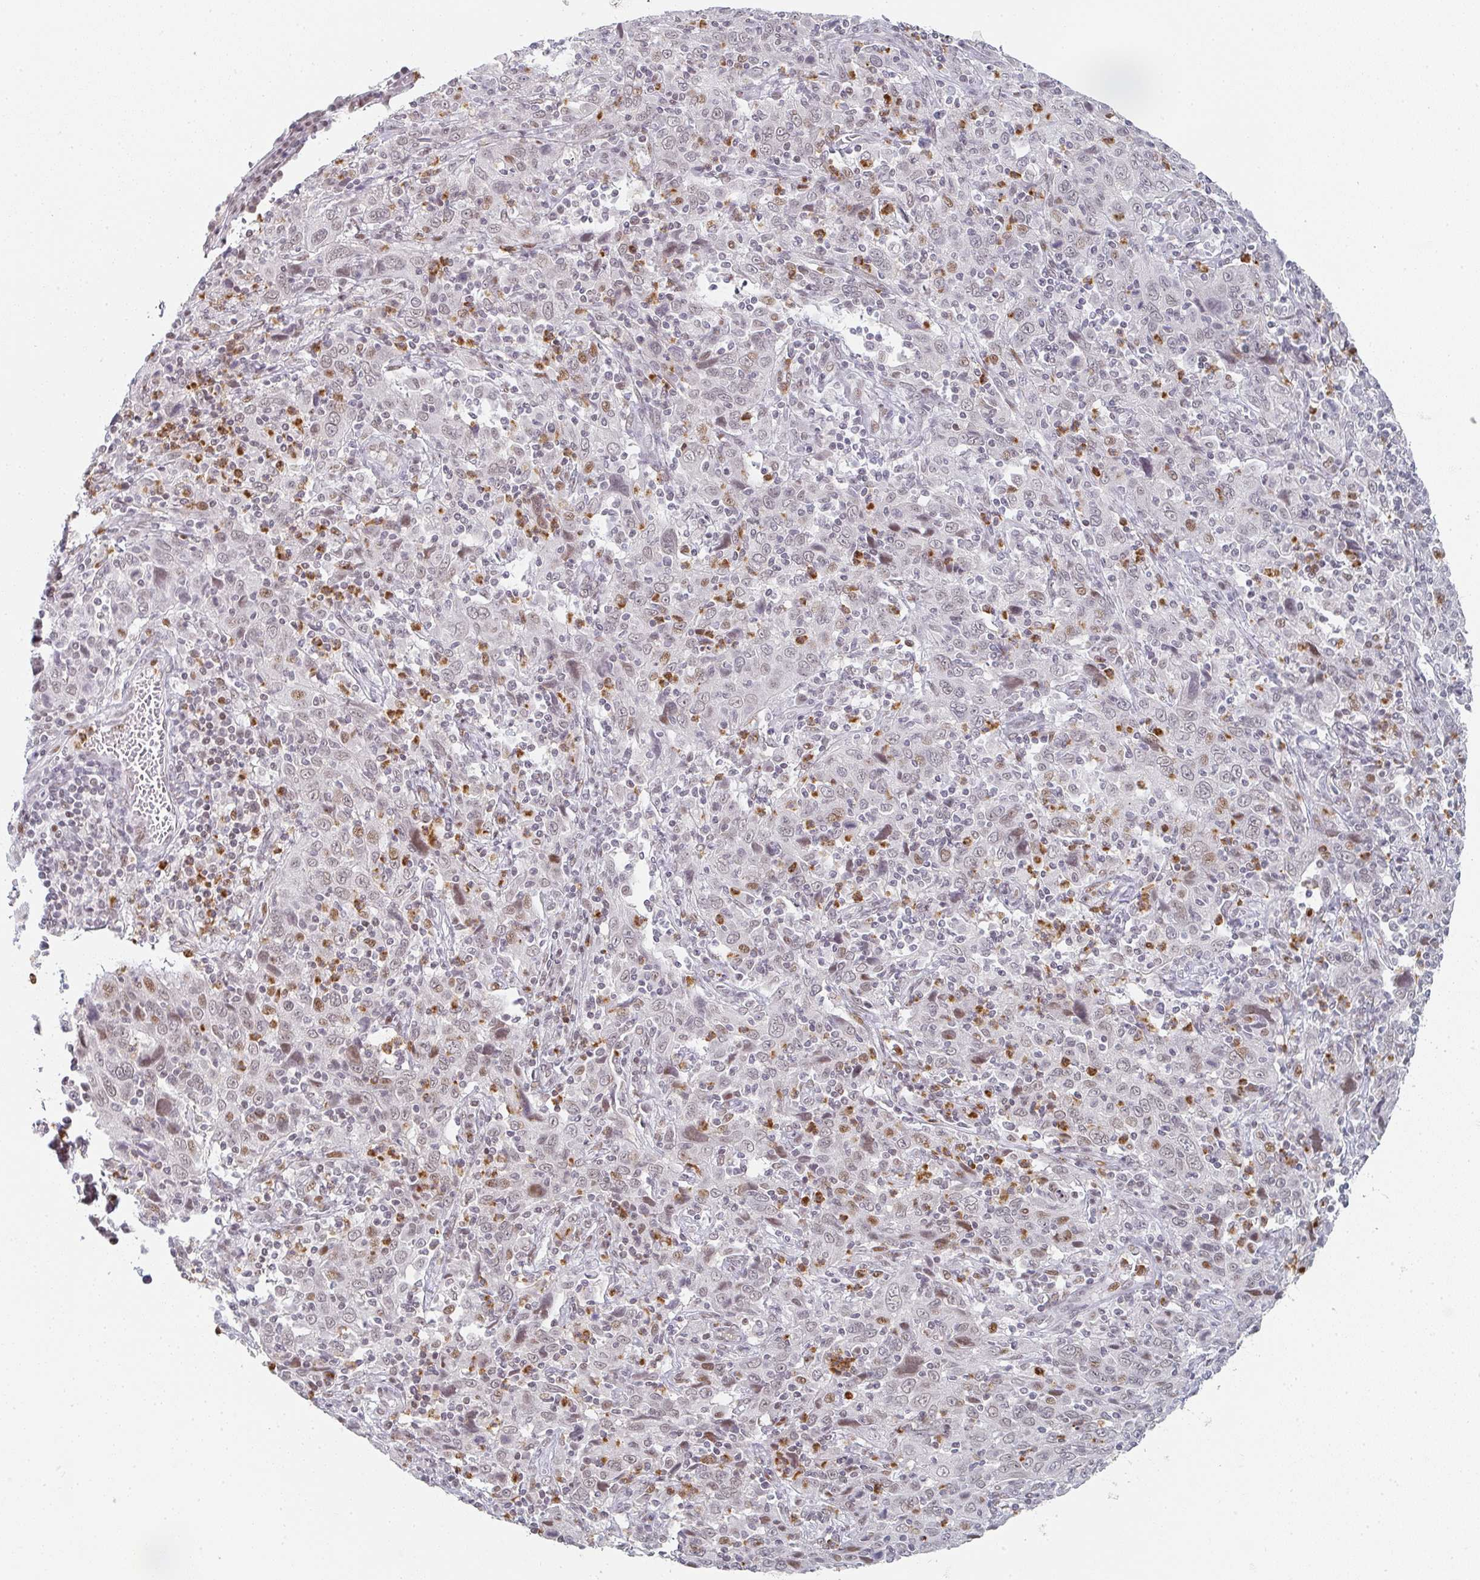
{"staining": {"intensity": "weak", "quantity": "25%-75%", "location": "nuclear"}, "tissue": "cervical cancer", "cell_type": "Tumor cells", "image_type": "cancer", "snomed": [{"axis": "morphology", "description": "Squamous cell carcinoma, NOS"}, {"axis": "topography", "description": "Cervix"}], "caption": "Protein staining exhibits weak nuclear positivity in approximately 25%-75% of tumor cells in cervical cancer (squamous cell carcinoma).", "gene": "LIN54", "patient": {"sex": "female", "age": 46}}